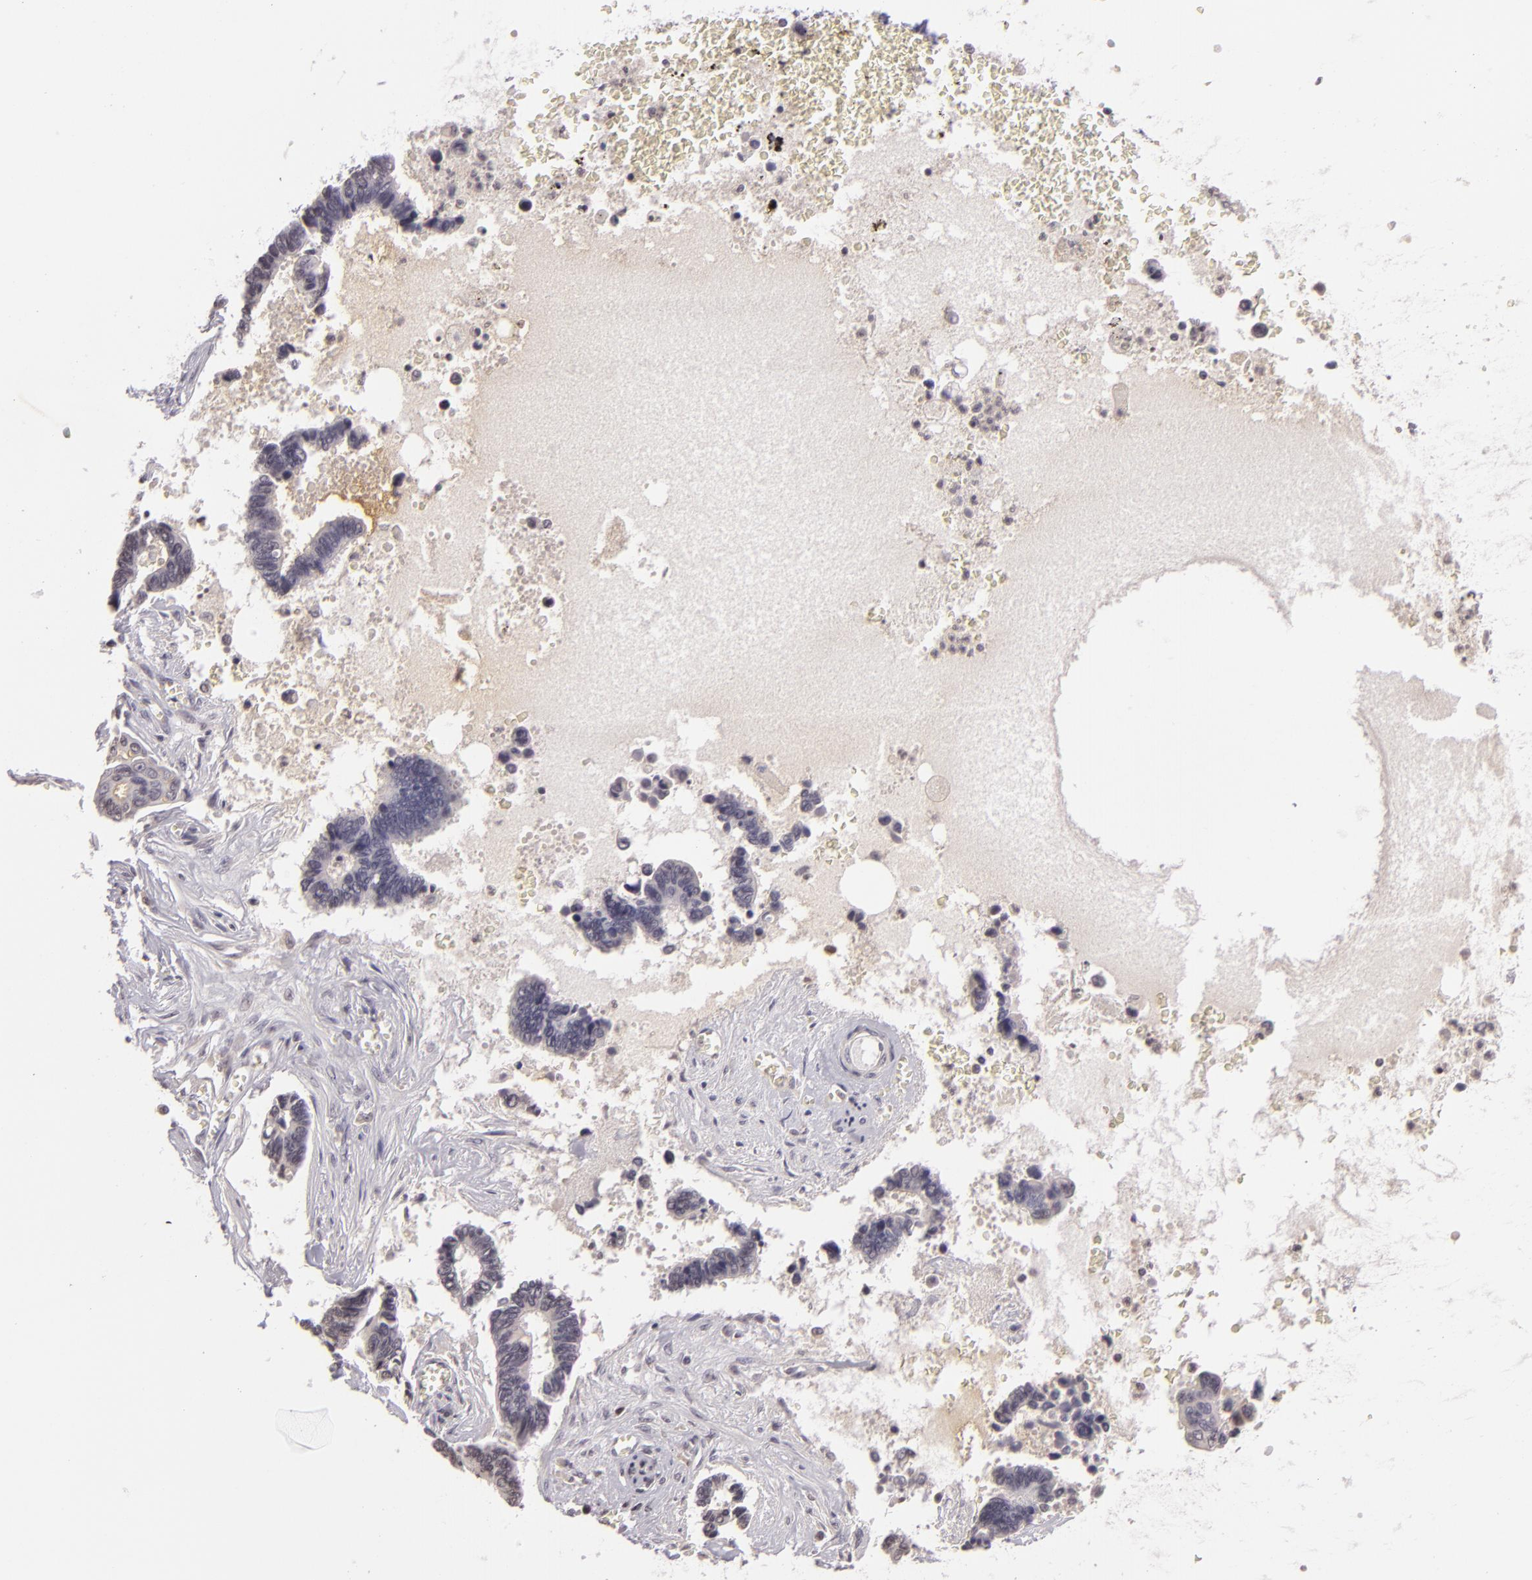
{"staining": {"intensity": "negative", "quantity": "none", "location": "none"}, "tissue": "pancreatic cancer", "cell_type": "Tumor cells", "image_type": "cancer", "snomed": [{"axis": "morphology", "description": "Adenocarcinoma, NOS"}, {"axis": "topography", "description": "Pancreas"}], "caption": "Tumor cells show no significant protein expression in pancreatic cancer (adenocarcinoma). (DAB (3,3'-diaminobenzidine) immunohistochemistry, high magnification).", "gene": "MUC1", "patient": {"sex": "female", "age": 70}}